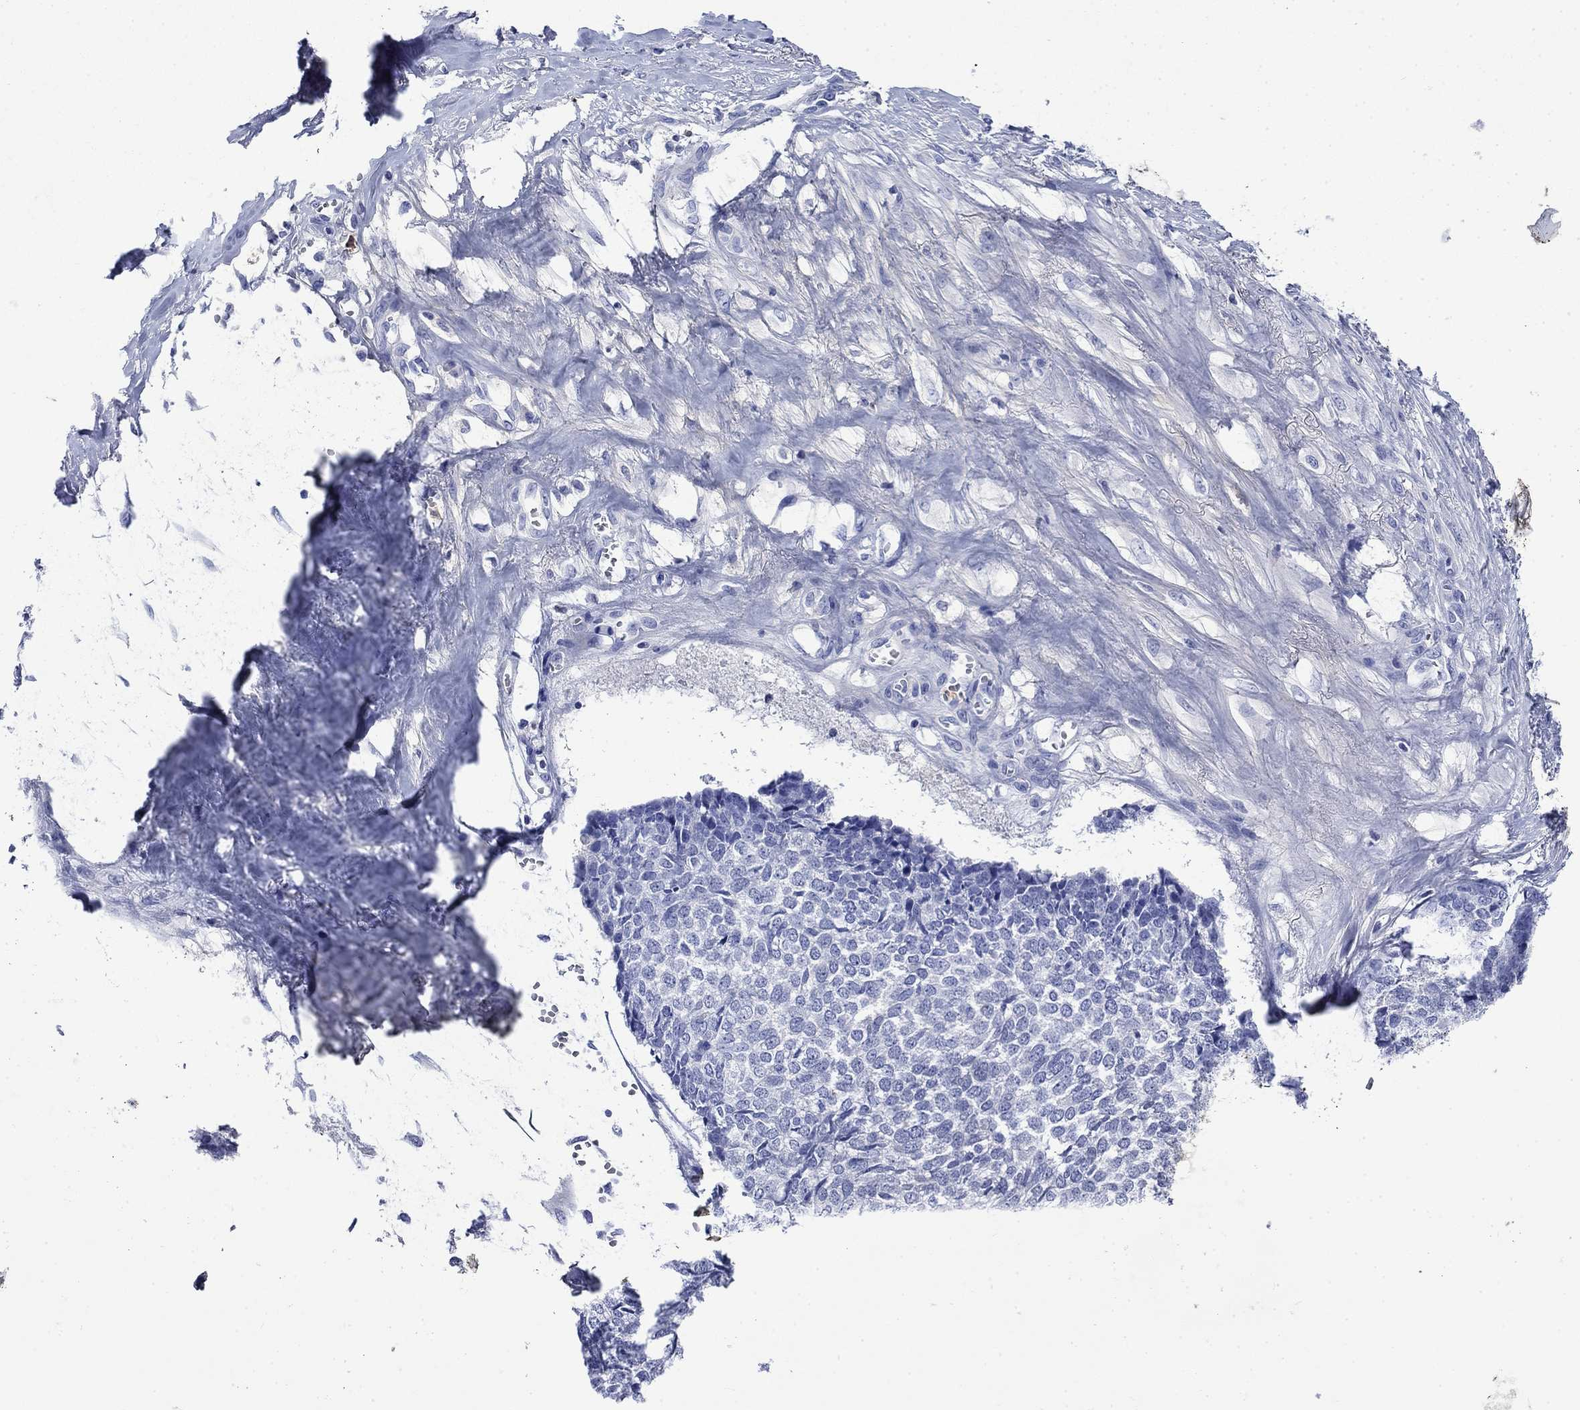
{"staining": {"intensity": "negative", "quantity": "none", "location": "none"}, "tissue": "skin cancer", "cell_type": "Tumor cells", "image_type": "cancer", "snomed": [{"axis": "morphology", "description": "Basal cell carcinoma"}, {"axis": "topography", "description": "Skin"}], "caption": "This histopathology image is of basal cell carcinoma (skin) stained with immunohistochemistry (IHC) to label a protein in brown with the nuclei are counter-stained blue. There is no expression in tumor cells.", "gene": "TFR2", "patient": {"sex": "male", "age": 86}}